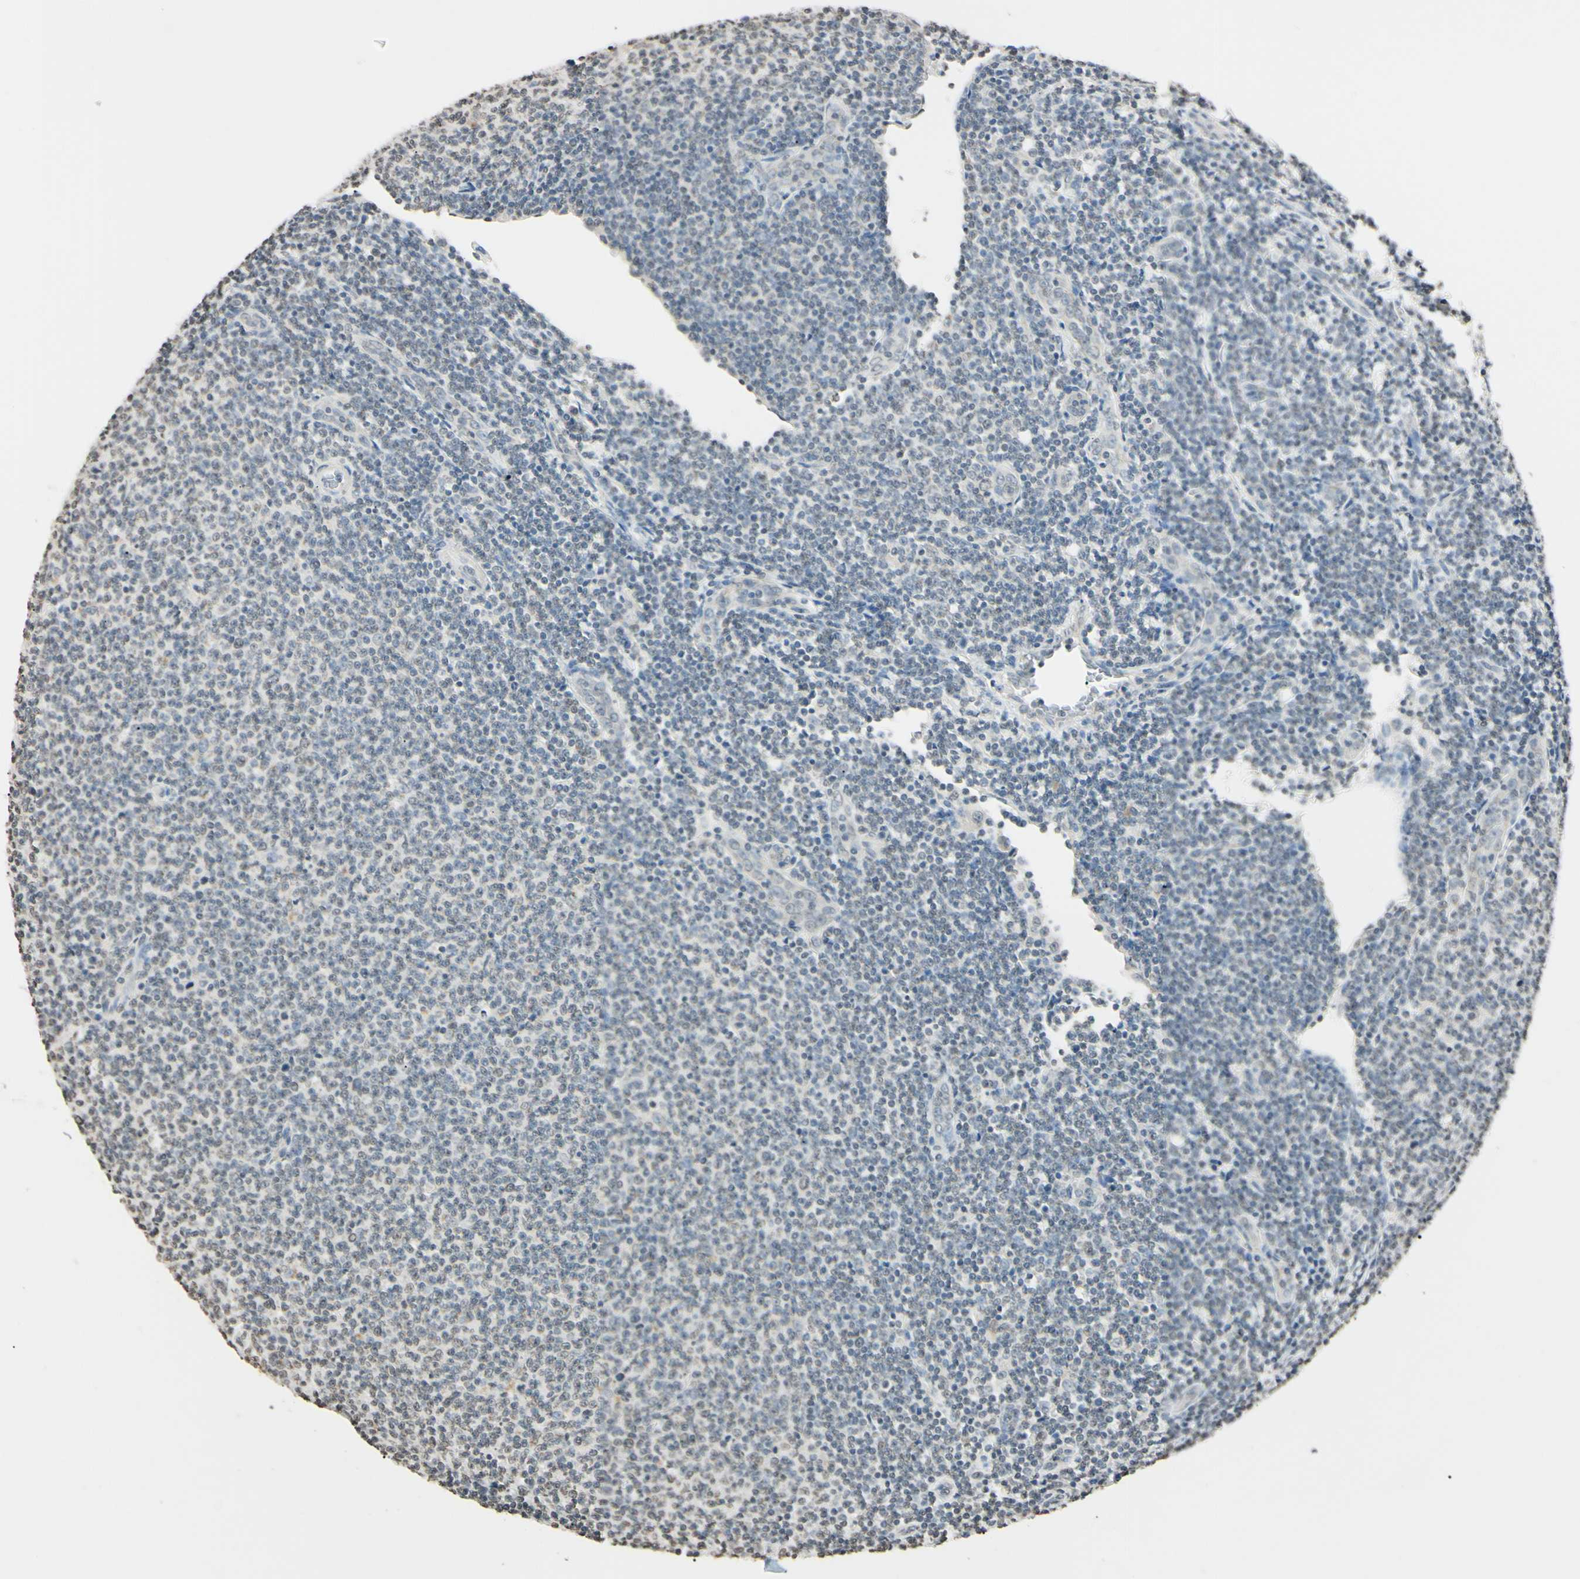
{"staining": {"intensity": "weak", "quantity": "<25%", "location": "nuclear"}, "tissue": "lymphoma", "cell_type": "Tumor cells", "image_type": "cancer", "snomed": [{"axis": "morphology", "description": "Malignant lymphoma, non-Hodgkin's type, Low grade"}, {"axis": "topography", "description": "Lymph node"}], "caption": "High power microscopy photomicrograph of an IHC micrograph of lymphoma, revealing no significant expression in tumor cells.", "gene": "CDC45", "patient": {"sex": "male", "age": 66}}